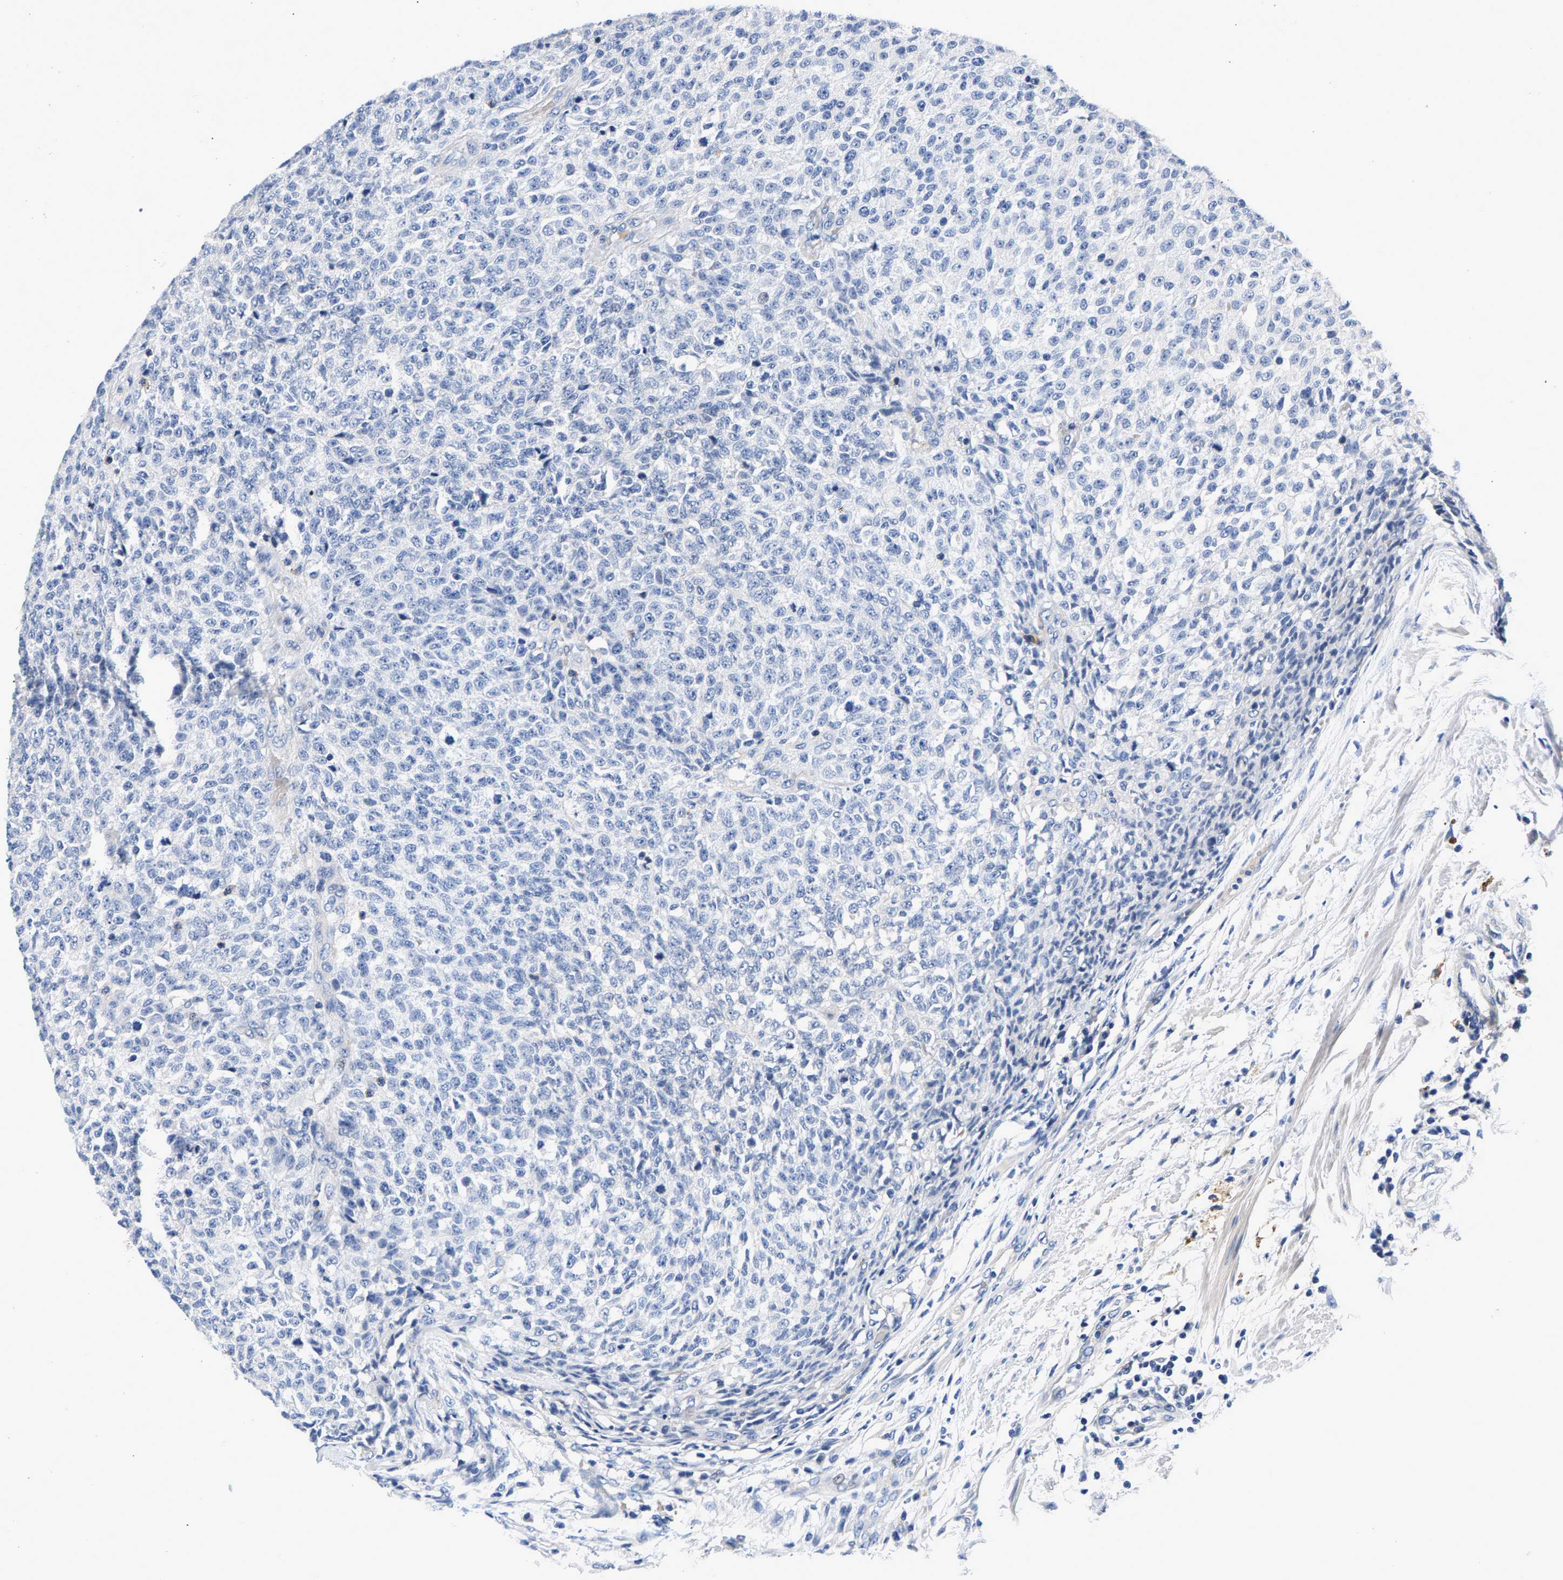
{"staining": {"intensity": "negative", "quantity": "none", "location": "none"}, "tissue": "testis cancer", "cell_type": "Tumor cells", "image_type": "cancer", "snomed": [{"axis": "morphology", "description": "Seminoma, NOS"}, {"axis": "topography", "description": "Testis"}], "caption": "This is an IHC histopathology image of human seminoma (testis). There is no positivity in tumor cells.", "gene": "P2RY4", "patient": {"sex": "male", "age": 59}}